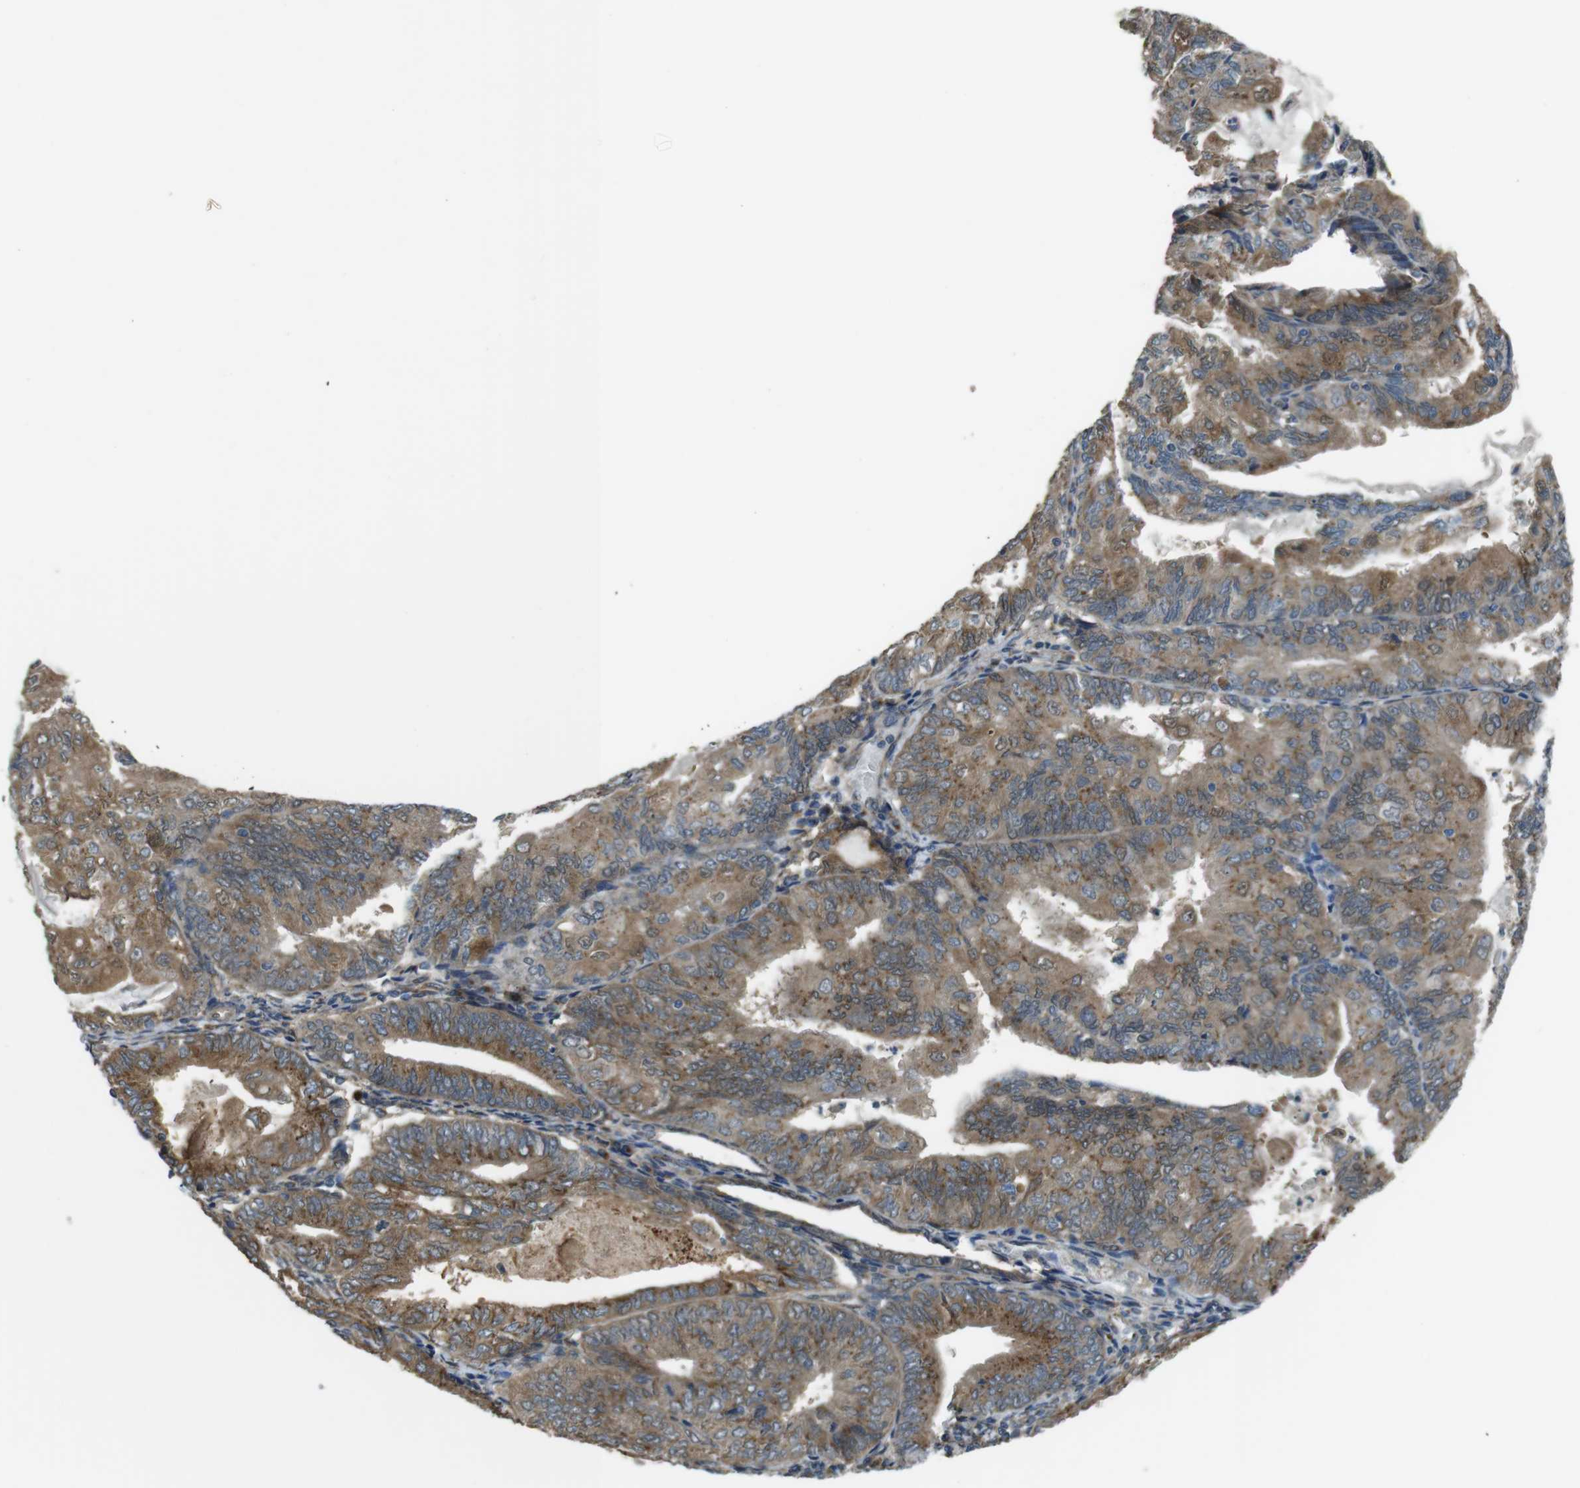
{"staining": {"intensity": "moderate", "quantity": ">75%", "location": "cytoplasmic/membranous"}, "tissue": "endometrial cancer", "cell_type": "Tumor cells", "image_type": "cancer", "snomed": [{"axis": "morphology", "description": "Adenocarcinoma, NOS"}, {"axis": "topography", "description": "Endometrium"}], "caption": "Immunohistochemical staining of human endometrial cancer (adenocarcinoma) reveals medium levels of moderate cytoplasmic/membranous expression in approximately >75% of tumor cells. The protein is stained brown, and the nuclei are stained in blue (DAB (3,3'-diaminobenzidine) IHC with brightfield microscopy, high magnification).", "gene": "RAB6A", "patient": {"sex": "female", "age": 81}}